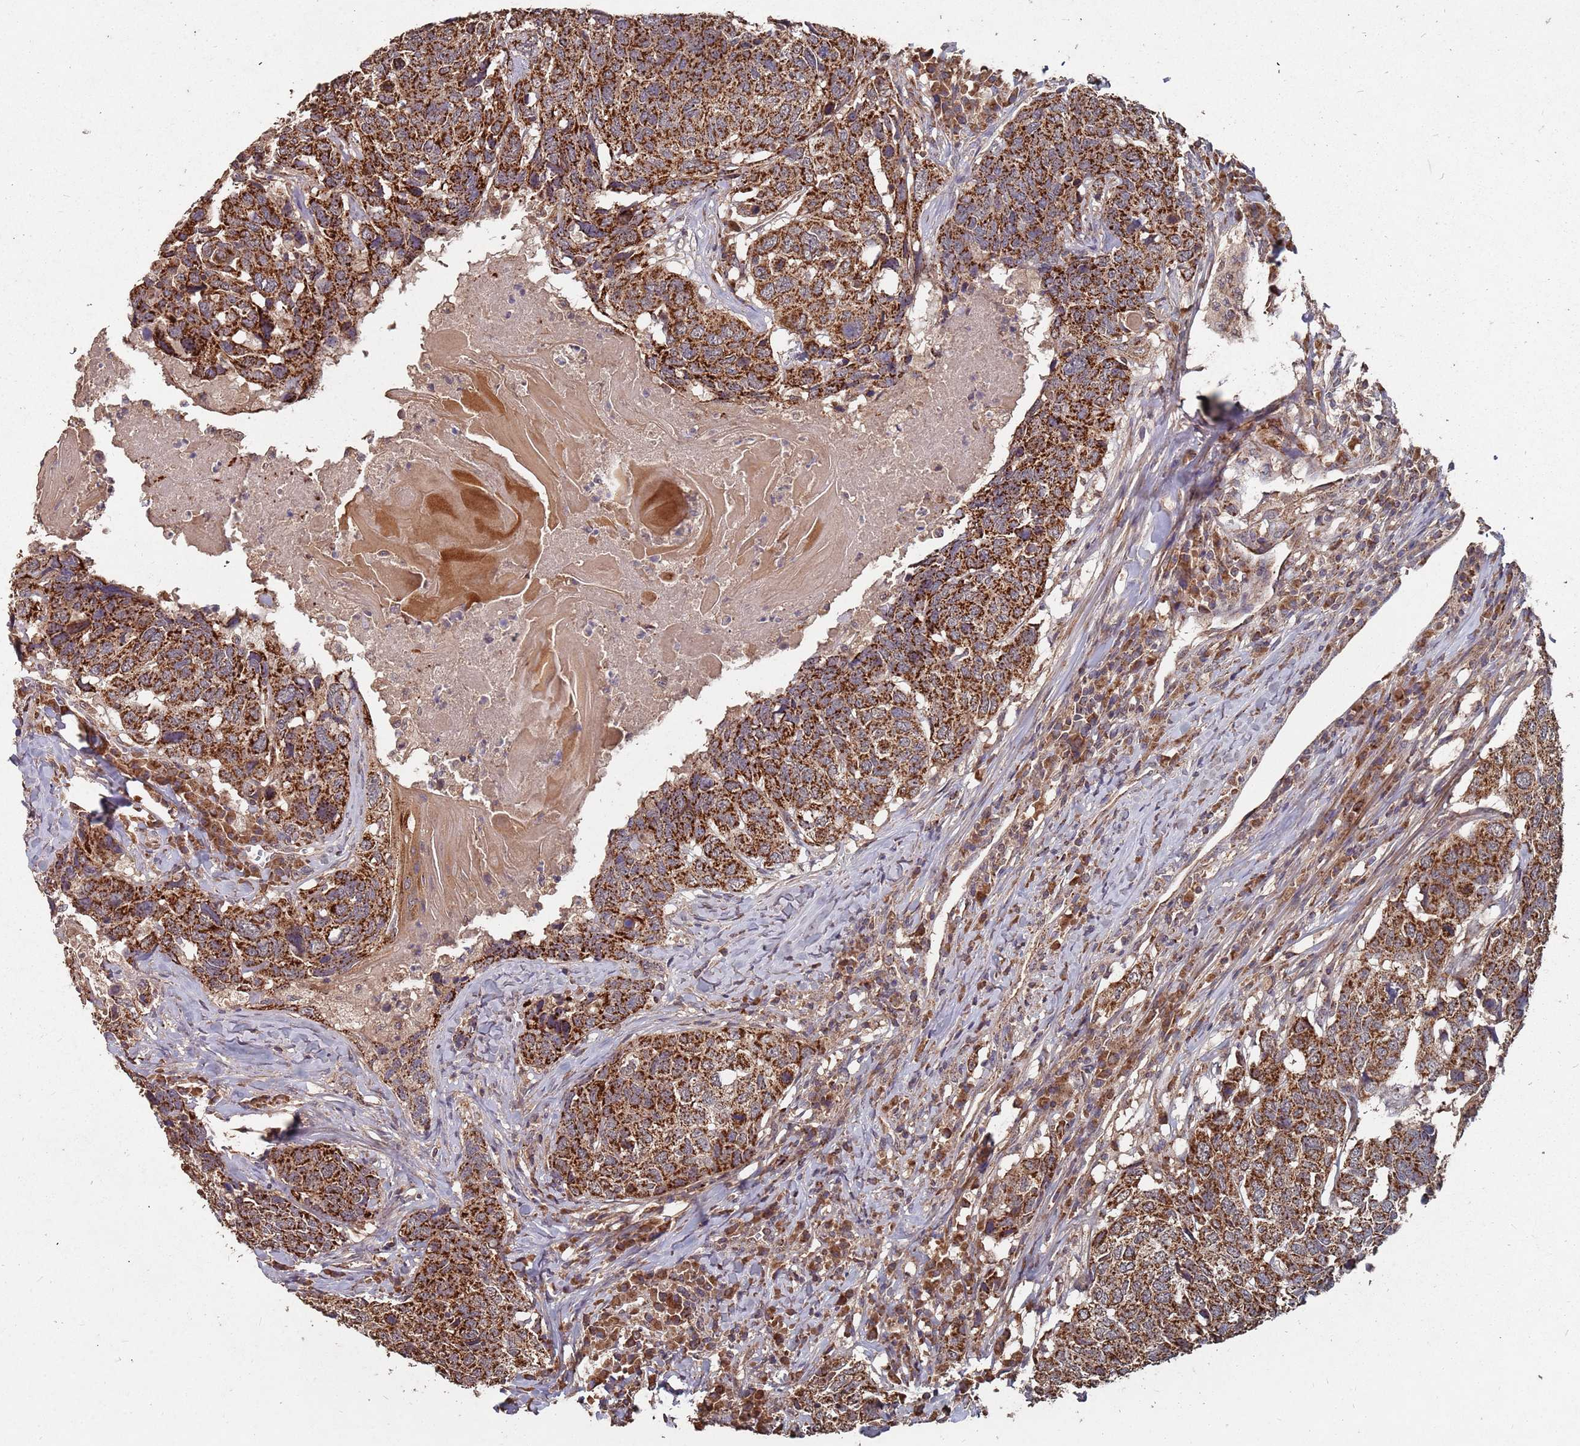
{"staining": {"intensity": "strong", "quantity": ">75%", "location": "cytoplasmic/membranous"}, "tissue": "head and neck cancer", "cell_type": "Tumor cells", "image_type": "cancer", "snomed": [{"axis": "morphology", "description": "Squamous cell carcinoma, NOS"}, {"axis": "topography", "description": "Head-Neck"}], "caption": "A photomicrograph of human squamous cell carcinoma (head and neck) stained for a protein reveals strong cytoplasmic/membranous brown staining in tumor cells.", "gene": "PRORP", "patient": {"sex": "male", "age": 66}}